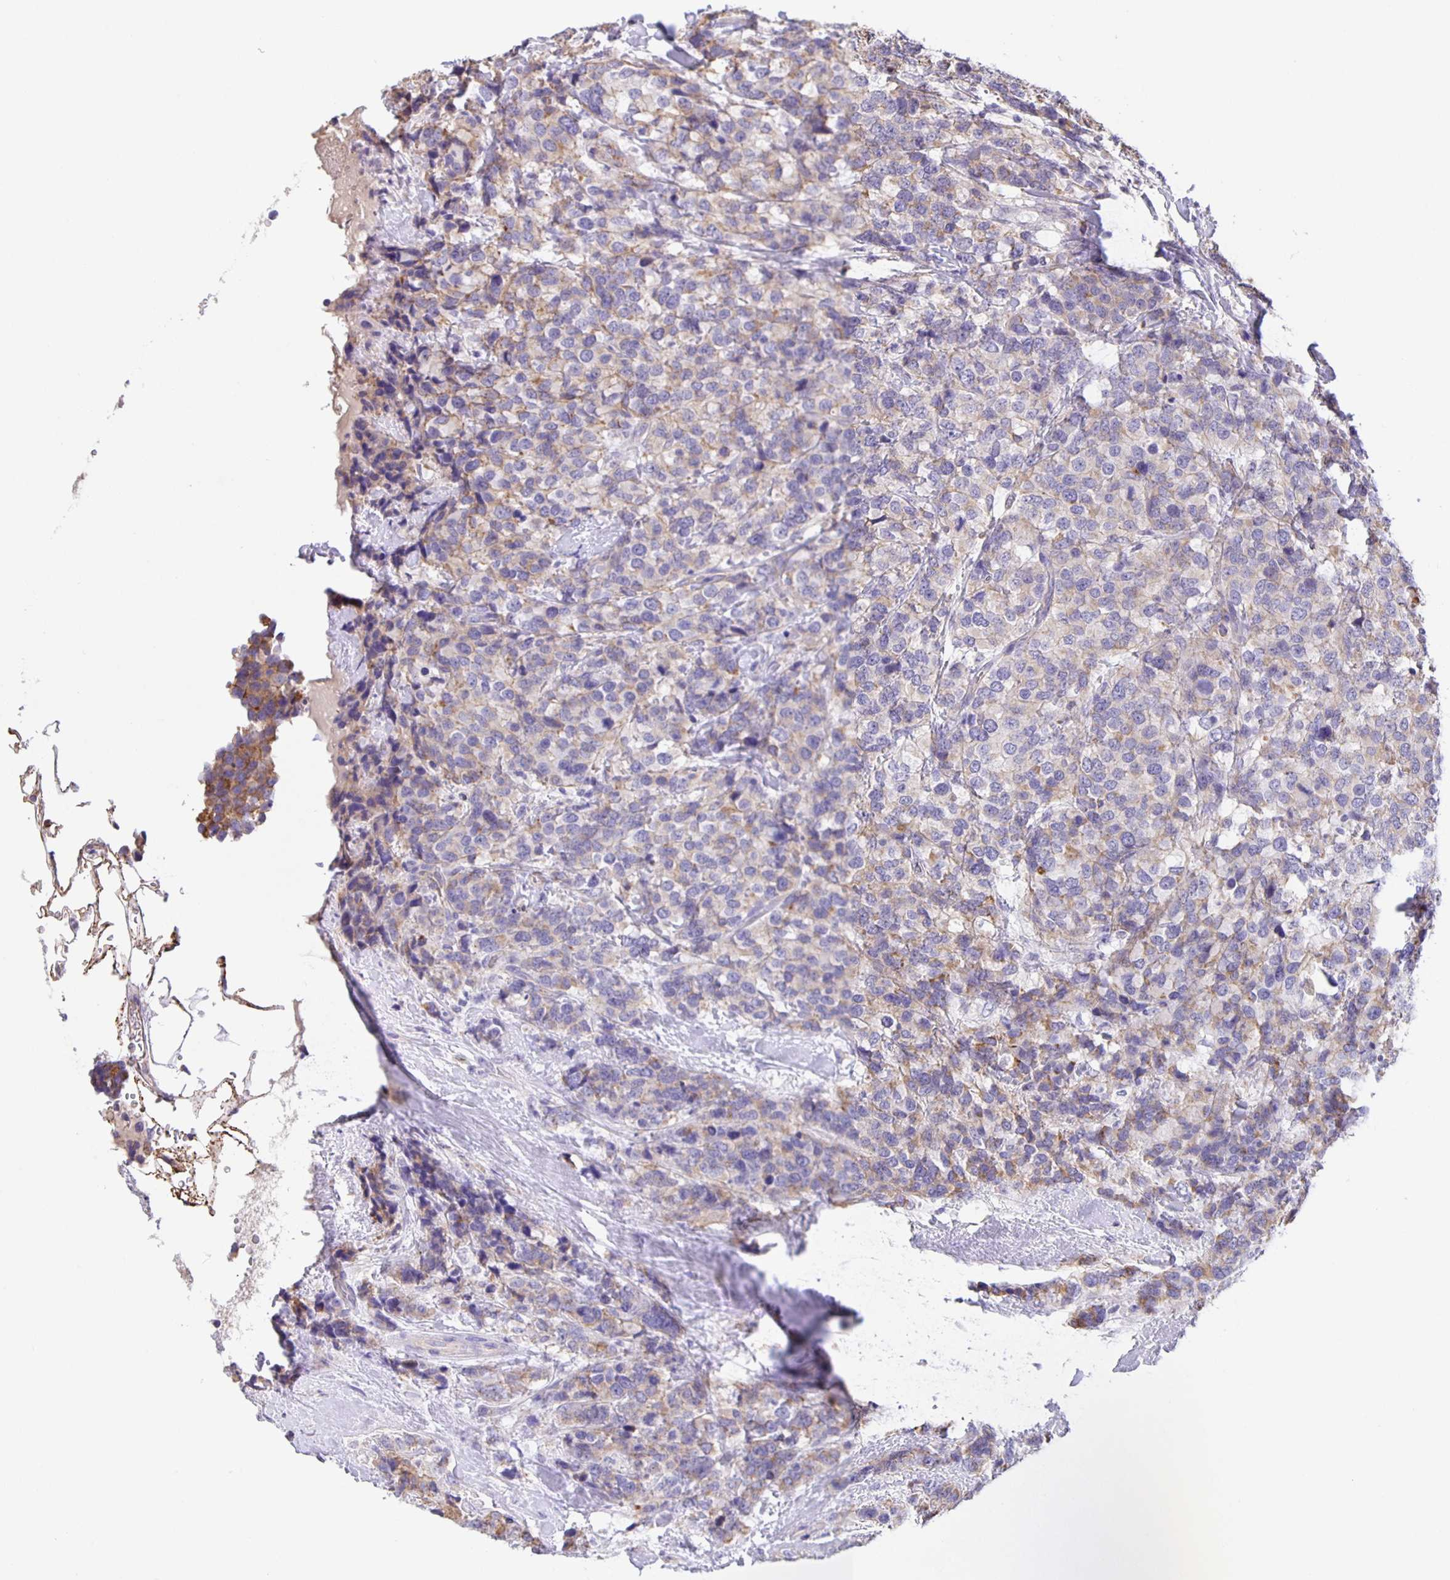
{"staining": {"intensity": "weak", "quantity": "25%-75%", "location": "cytoplasmic/membranous"}, "tissue": "breast cancer", "cell_type": "Tumor cells", "image_type": "cancer", "snomed": [{"axis": "morphology", "description": "Lobular carcinoma"}, {"axis": "topography", "description": "Breast"}], "caption": "Breast cancer (lobular carcinoma) stained with IHC reveals weak cytoplasmic/membranous expression in about 25%-75% of tumor cells.", "gene": "JMJD4", "patient": {"sex": "female", "age": 59}}